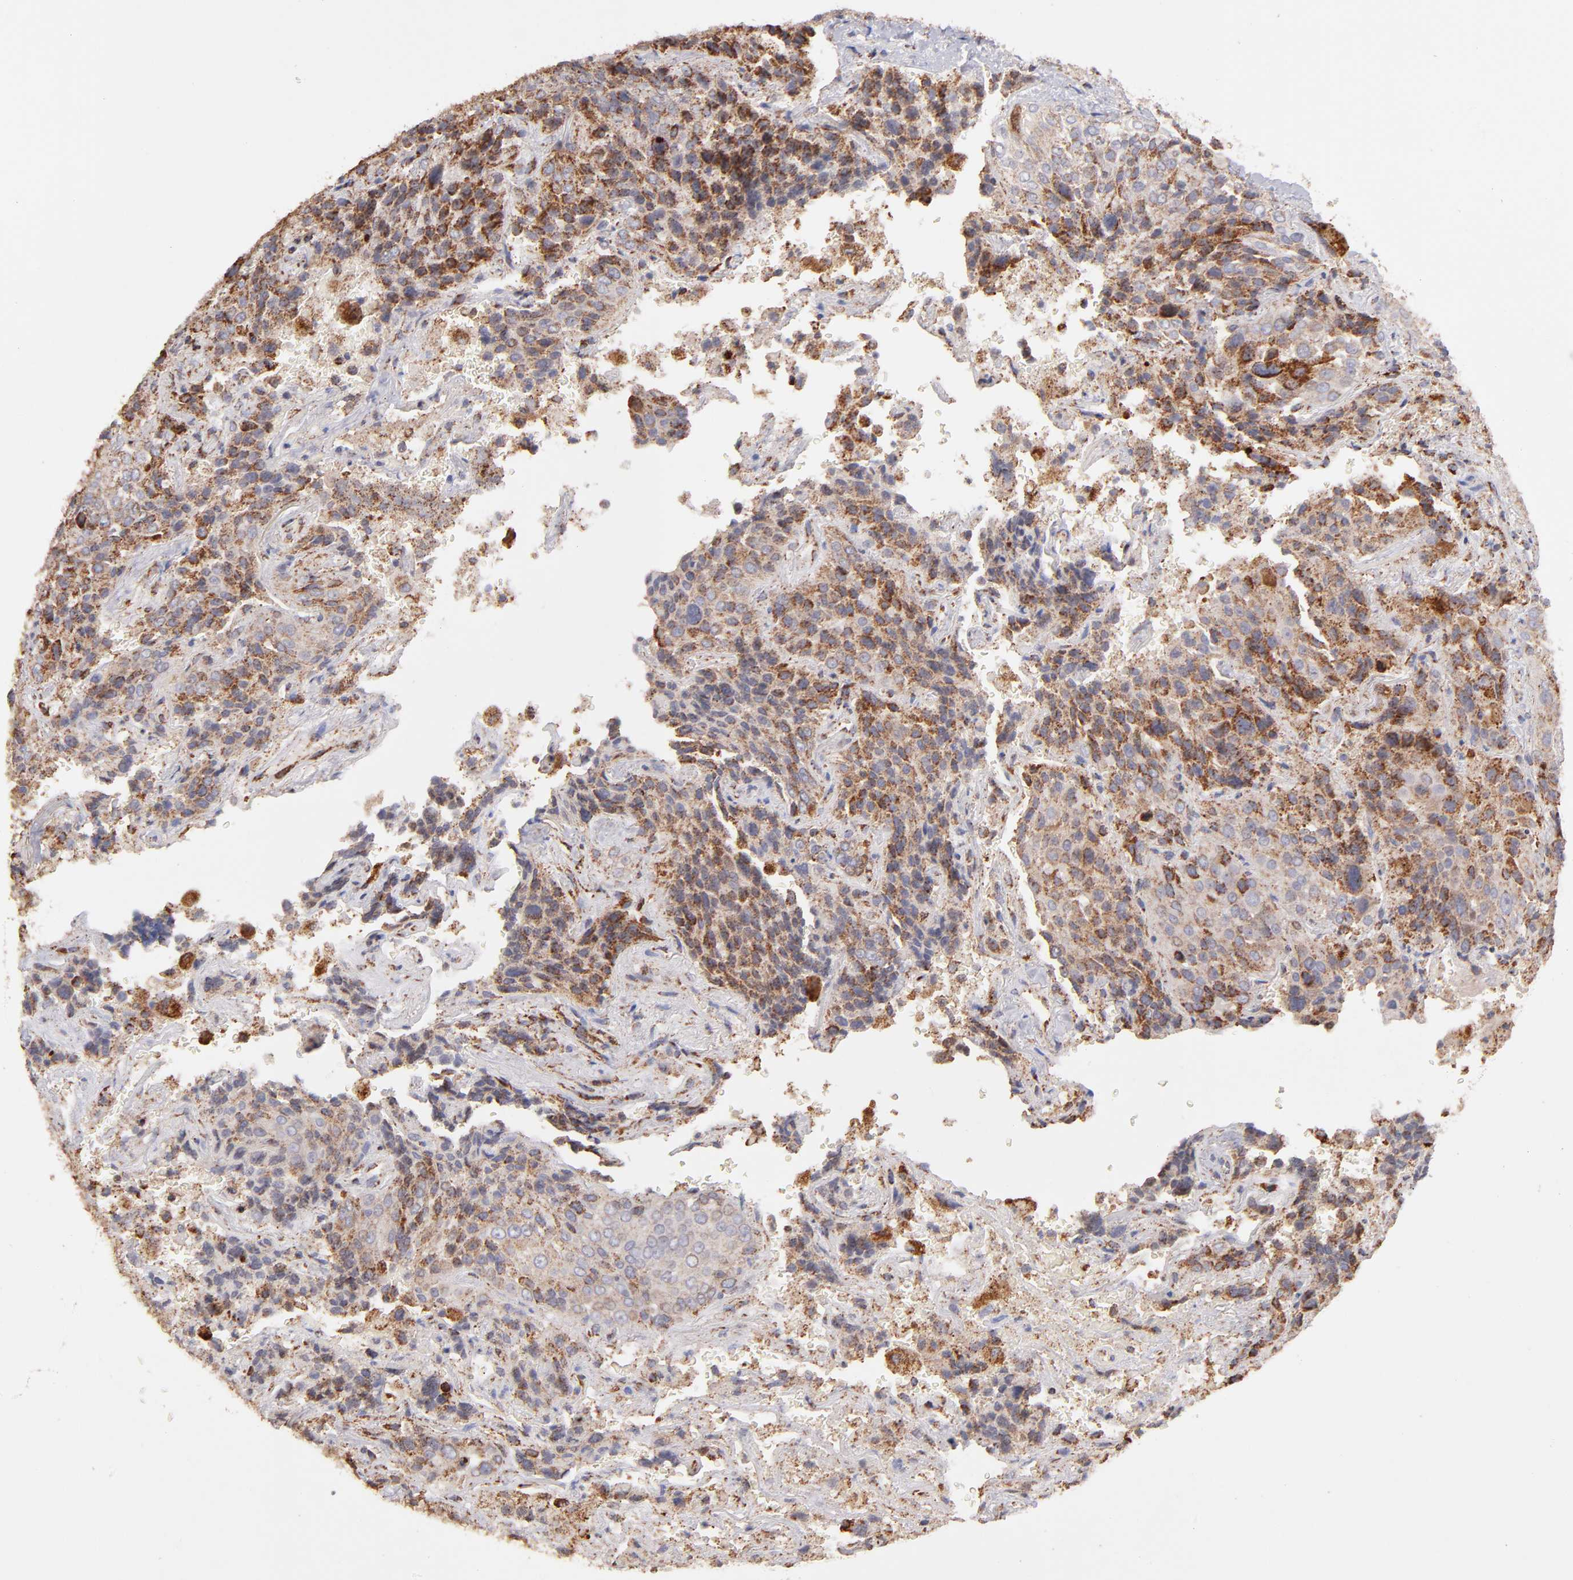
{"staining": {"intensity": "moderate", "quantity": ">75%", "location": "cytoplasmic/membranous"}, "tissue": "lung cancer", "cell_type": "Tumor cells", "image_type": "cancer", "snomed": [{"axis": "morphology", "description": "Squamous cell carcinoma, NOS"}, {"axis": "topography", "description": "Lung"}], "caption": "An image of lung cancer stained for a protein reveals moderate cytoplasmic/membranous brown staining in tumor cells.", "gene": "DLST", "patient": {"sex": "male", "age": 54}}